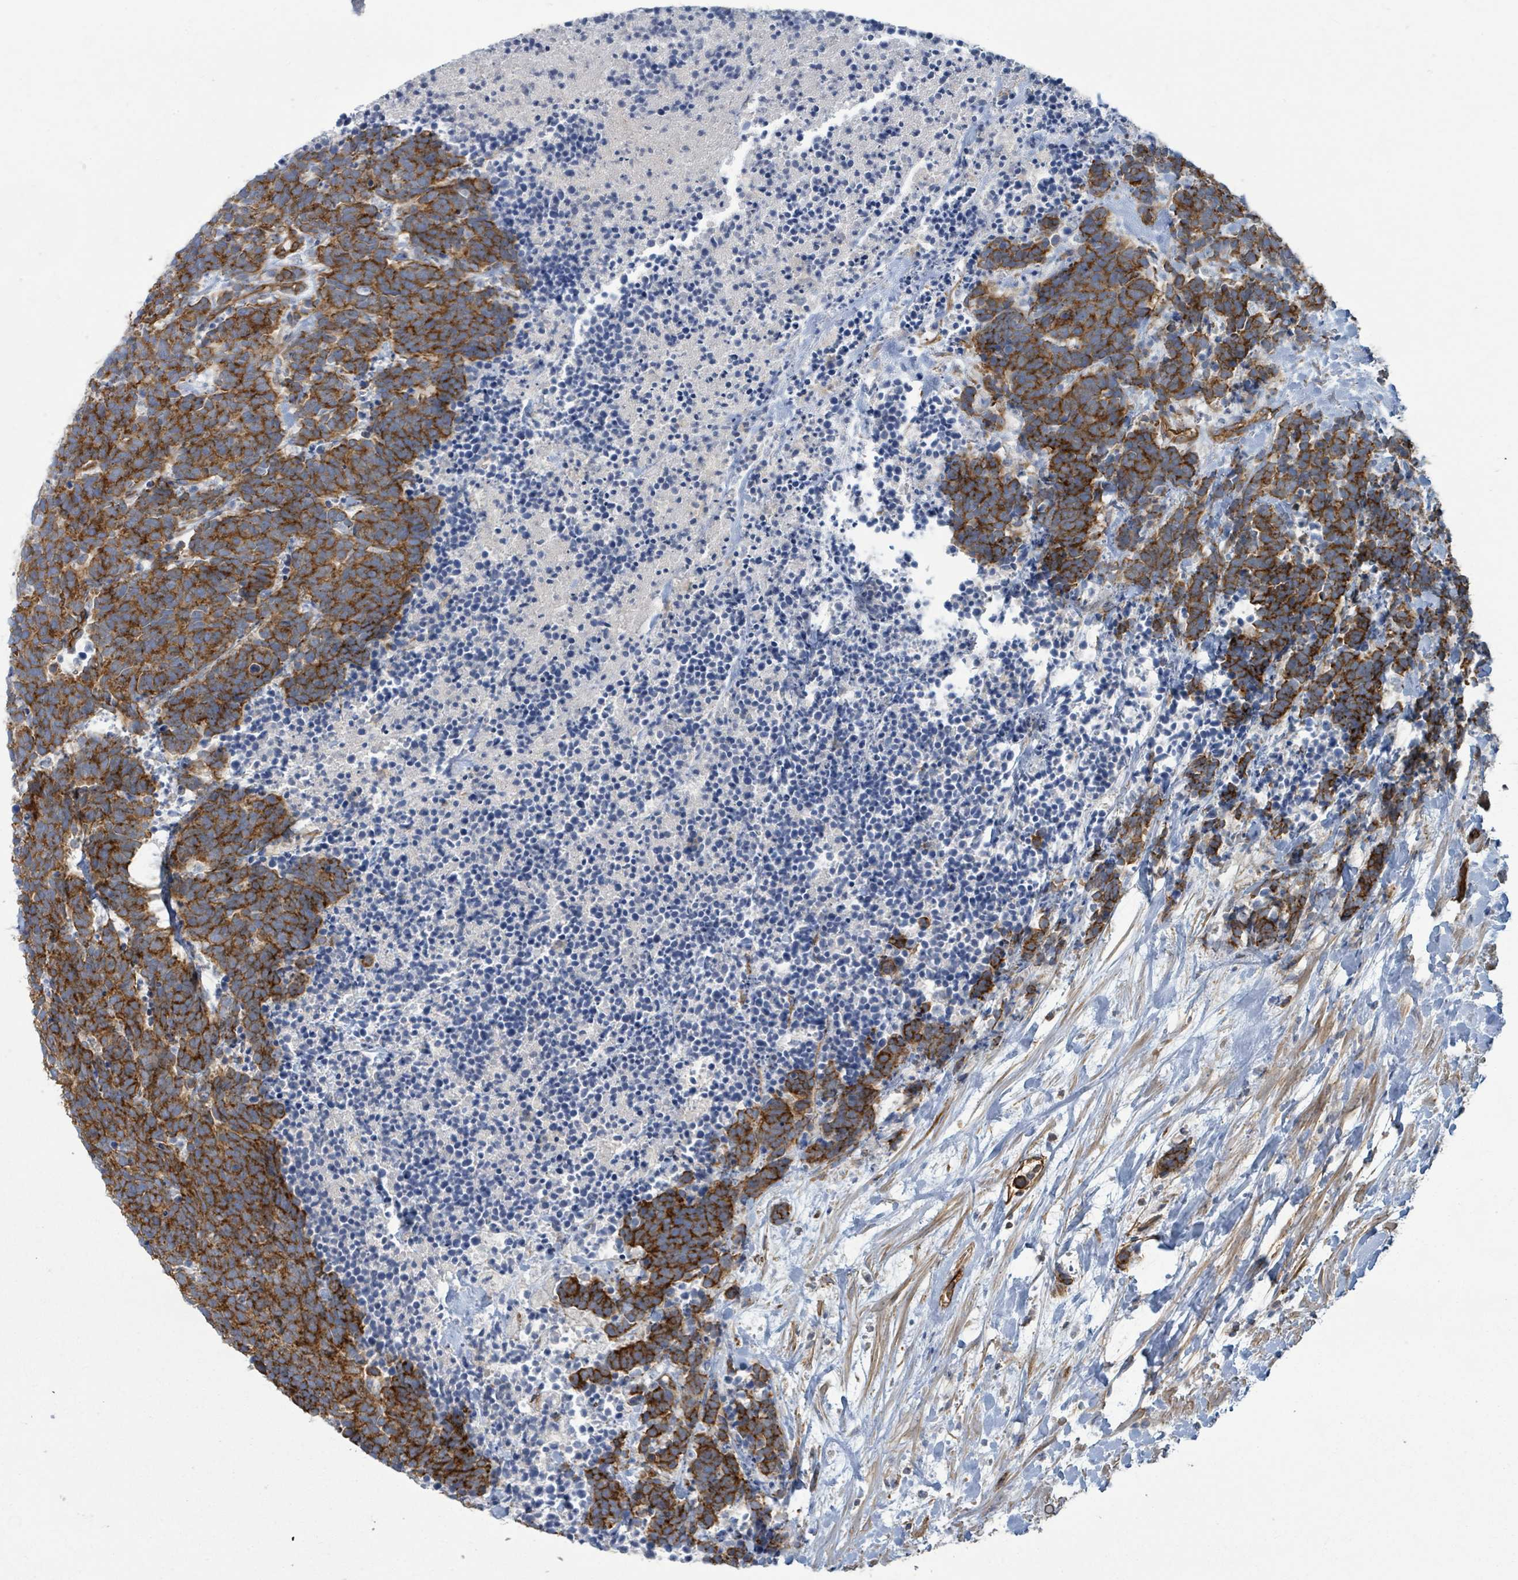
{"staining": {"intensity": "strong", "quantity": ">75%", "location": "cytoplasmic/membranous"}, "tissue": "carcinoid", "cell_type": "Tumor cells", "image_type": "cancer", "snomed": [{"axis": "morphology", "description": "Carcinoma, NOS"}, {"axis": "morphology", "description": "Carcinoid, malignant, NOS"}, {"axis": "topography", "description": "Prostate"}], "caption": "Protein analysis of carcinoma tissue exhibits strong cytoplasmic/membranous expression in about >75% of tumor cells.", "gene": "LDOC1", "patient": {"sex": "male", "age": 57}}